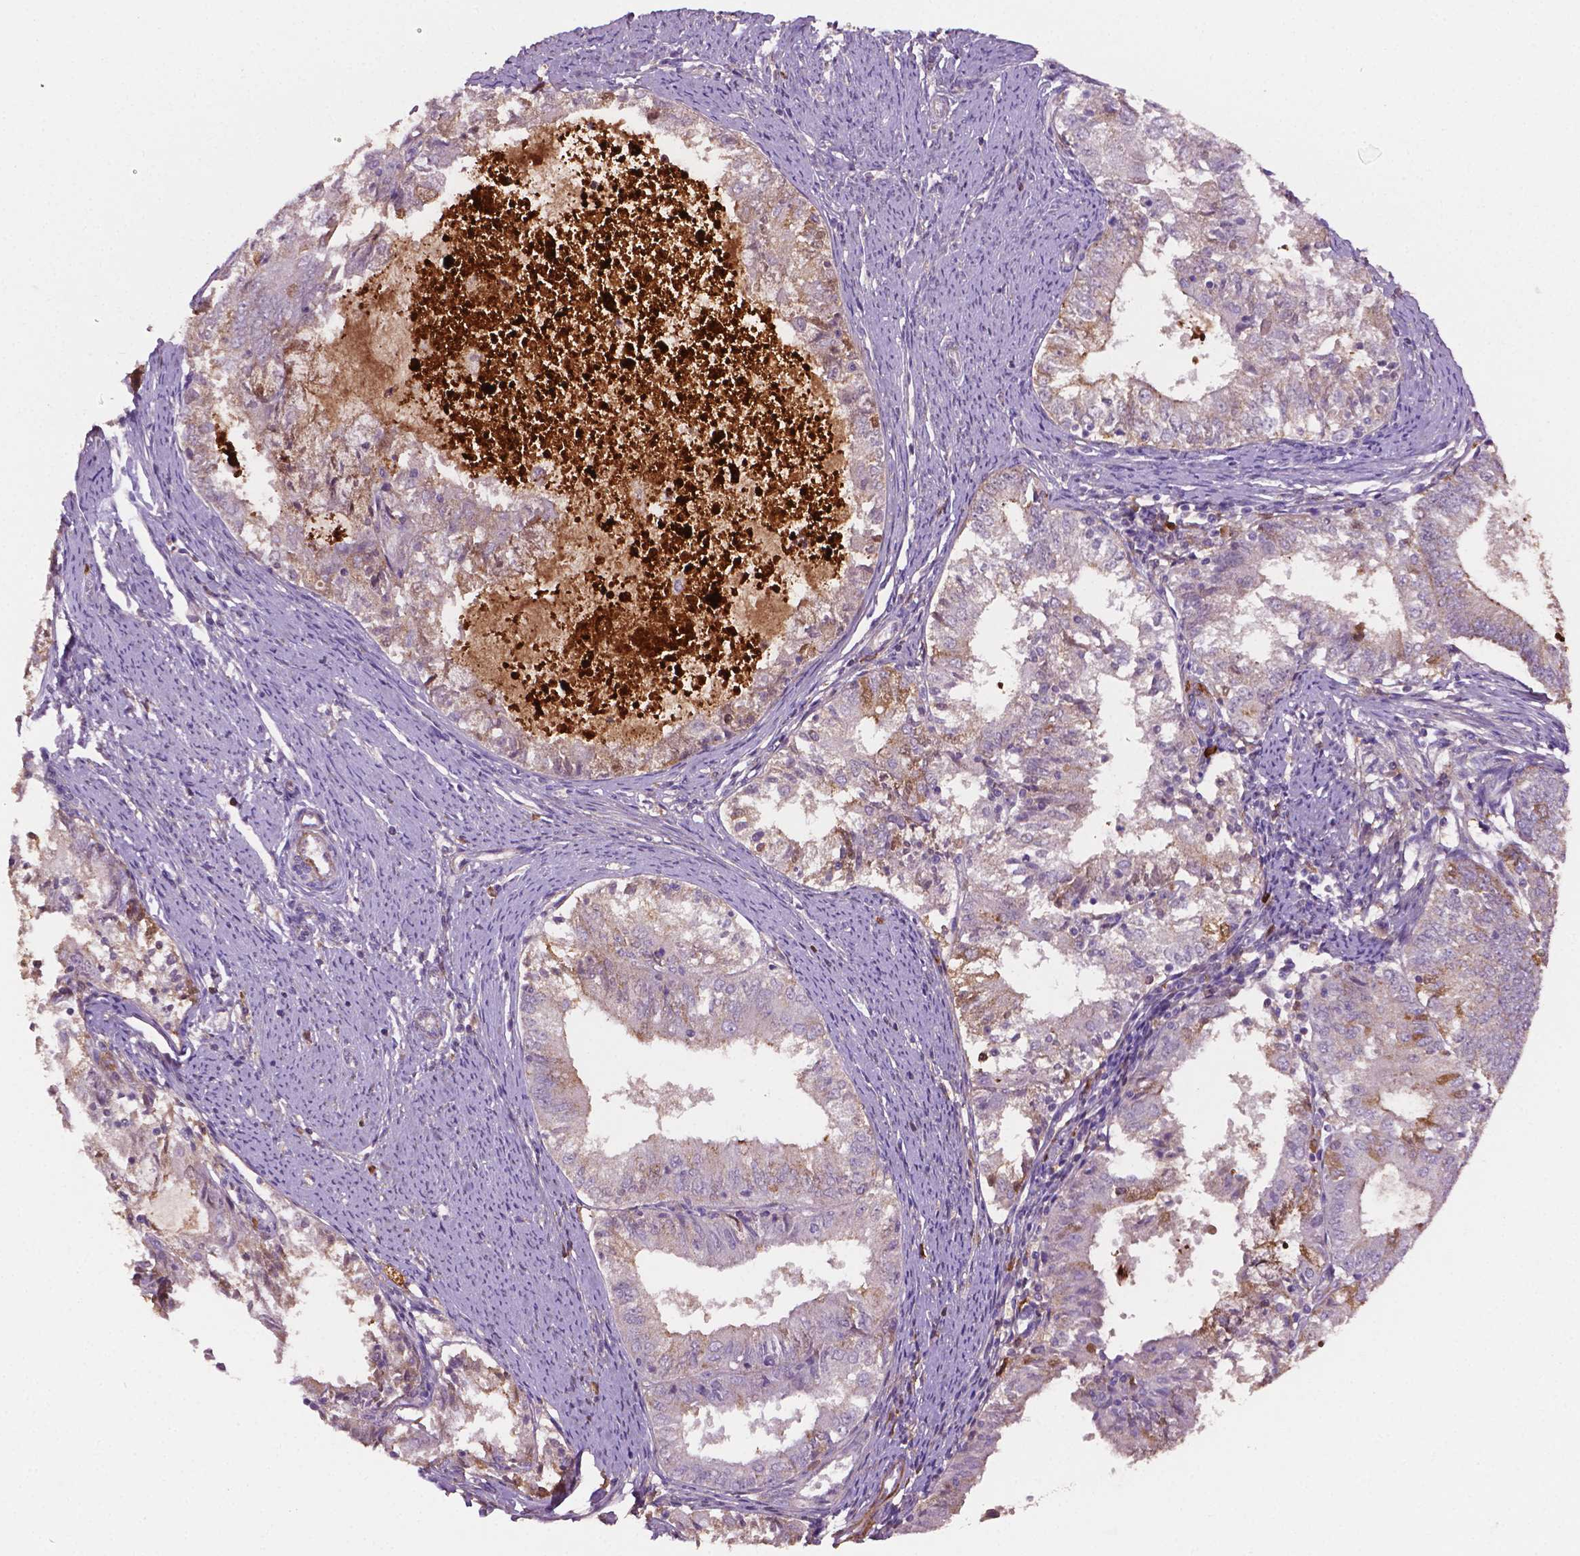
{"staining": {"intensity": "negative", "quantity": "none", "location": "none"}, "tissue": "endometrial cancer", "cell_type": "Tumor cells", "image_type": "cancer", "snomed": [{"axis": "morphology", "description": "Adenocarcinoma, NOS"}, {"axis": "topography", "description": "Endometrium"}], "caption": "High magnification brightfield microscopy of endometrial cancer (adenocarcinoma) stained with DAB (3,3'-diaminobenzidine) (brown) and counterstained with hematoxylin (blue): tumor cells show no significant expression.", "gene": "FBLN1", "patient": {"sex": "female", "age": 57}}